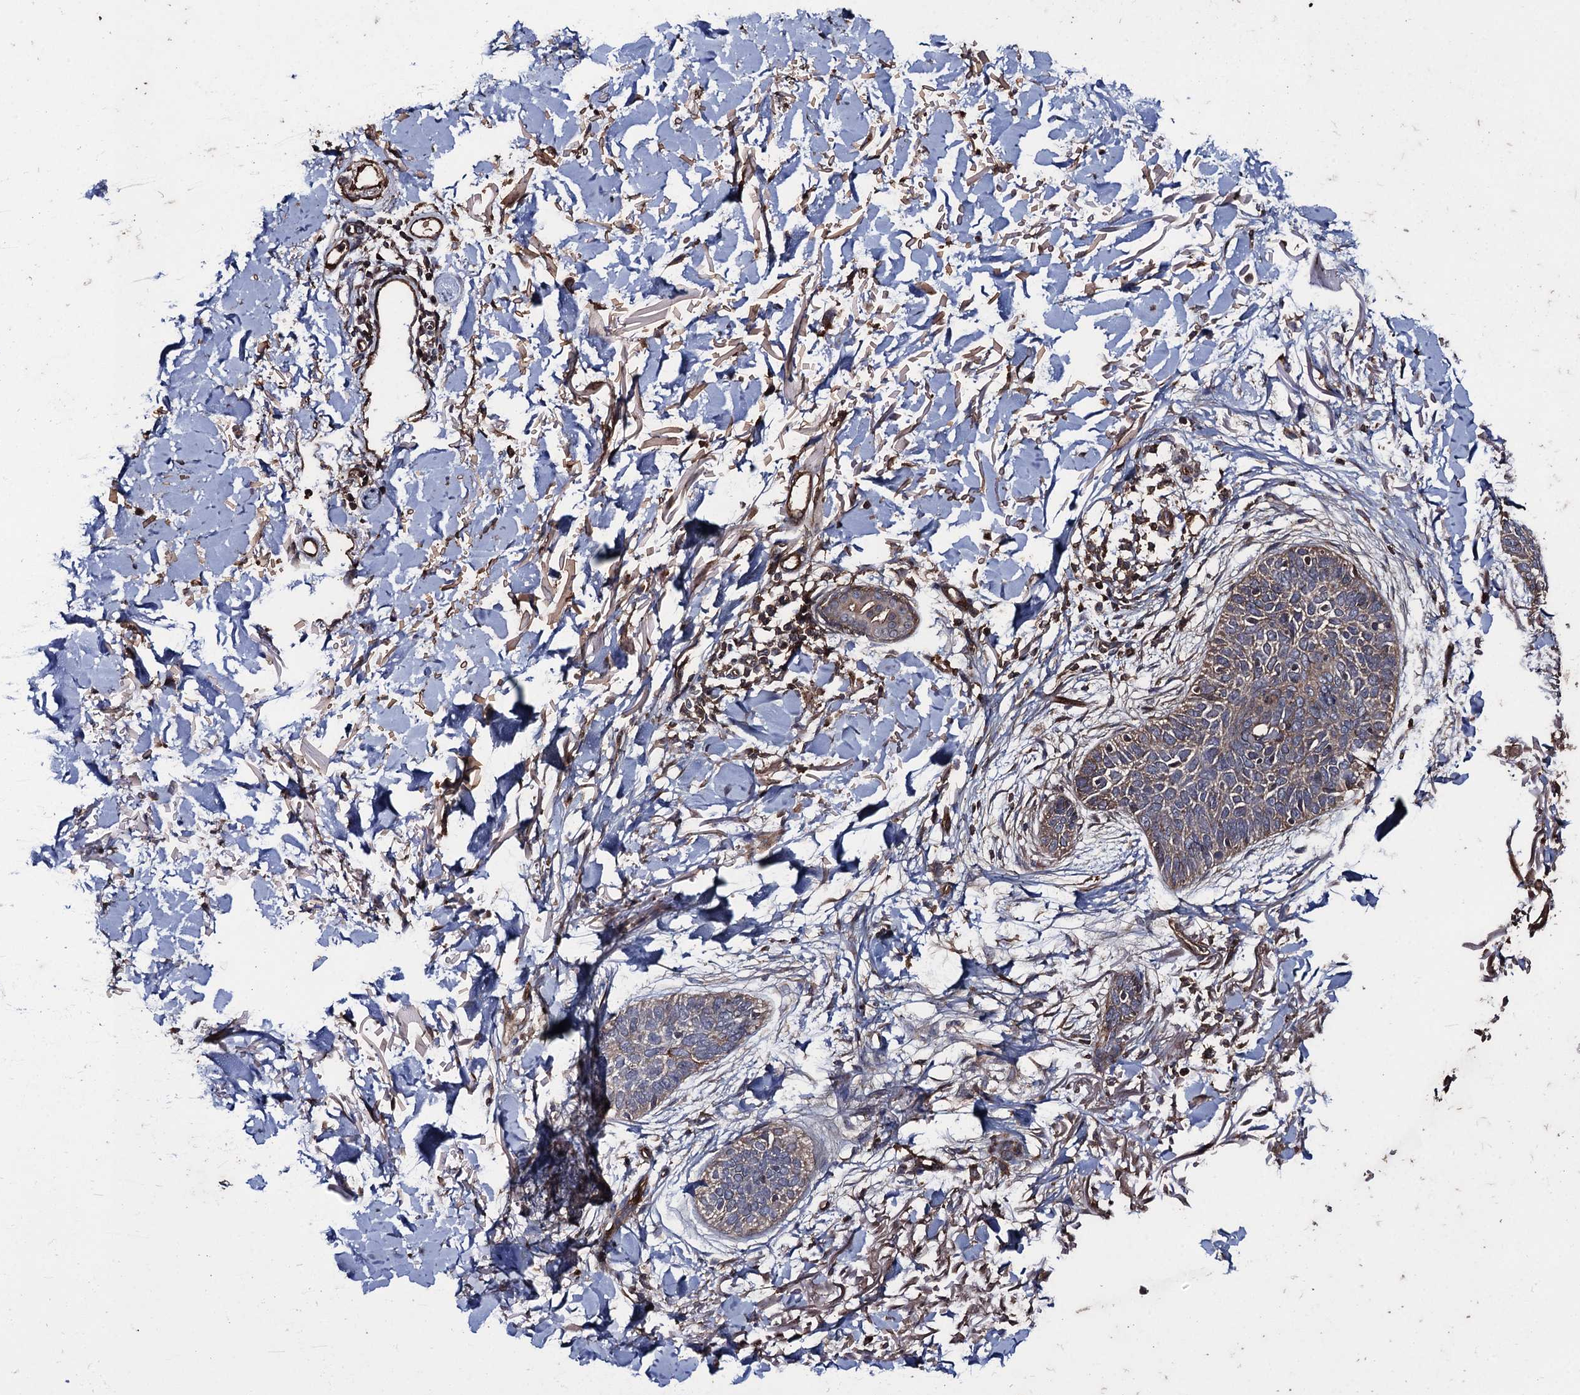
{"staining": {"intensity": "weak", "quantity": "25%-75%", "location": "cytoplasmic/membranous"}, "tissue": "skin cancer", "cell_type": "Tumor cells", "image_type": "cancer", "snomed": [{"axis": "morphology", "description": "Basal cell carcinoma"}, {"axis": "topography", "description": "Skin"}], "caption": "The histopathology image displays a brown stain indicating the presence of a protein in the cytoplasmic/membranous of tumor cells in skin basal cell carcinoma.", "gene": "TXNDC11", "patient": {"sex": "male", "age": 85}}